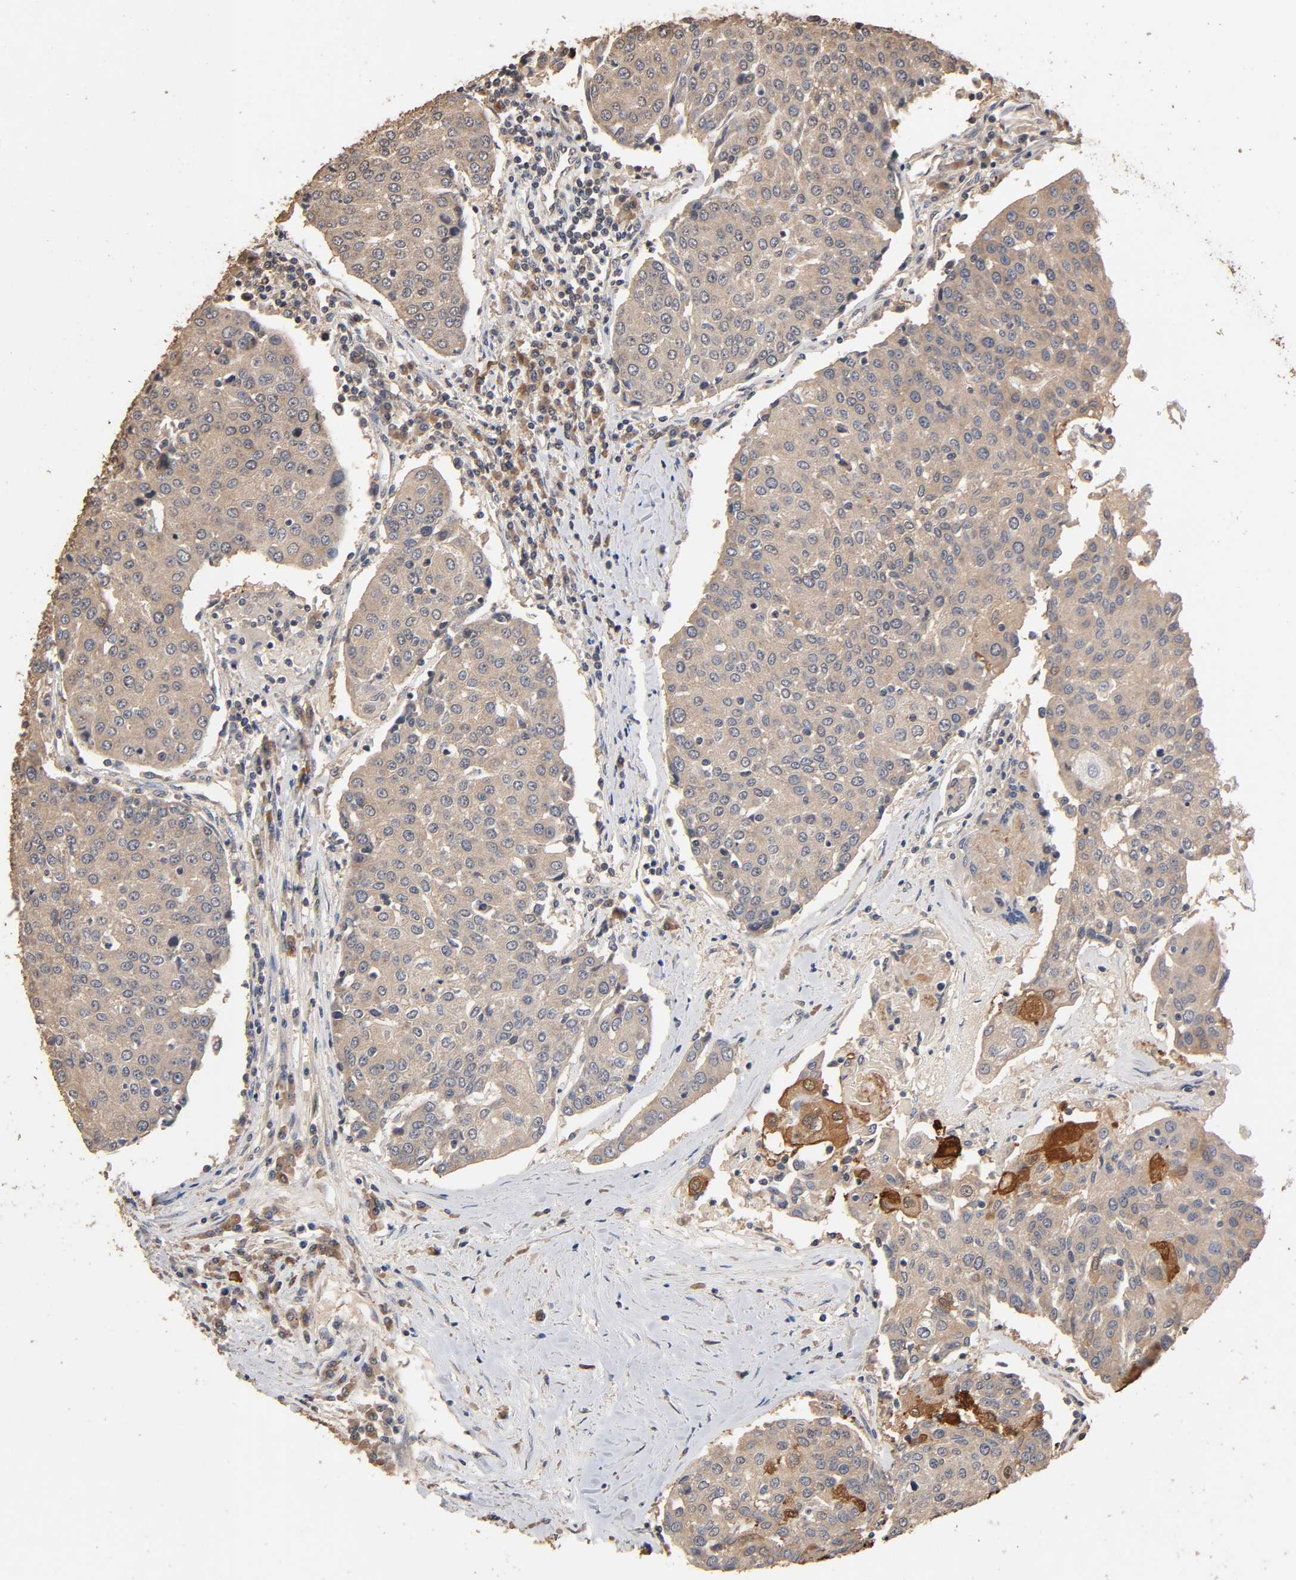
{"staining": {"intensity": "weak", "quantity": ">75%", "location": "cytoplasmic/membranous"}, "tissue": "urothelial cancer", "cell_type": "Tumor cells", "image_type": "cancer", "snomed": [{"axis": "morphology", "description": "Urothelial carcinoma, High grade"}, {"axis": "topography", "description": "Urinary bladder"}], "caption": "High-power microscopy captured an immunohistochemistry (IHC) image of urothelial carcinoma (high-grade), revealing weak cytoplasmic/membranous expression in approximately >75% of tumor cells. (DAB IHC, brown staining for protein, blue staining for nuclei).", "gene": "ARHGEF7", "patient": {"sex": "female", "age": 85}}